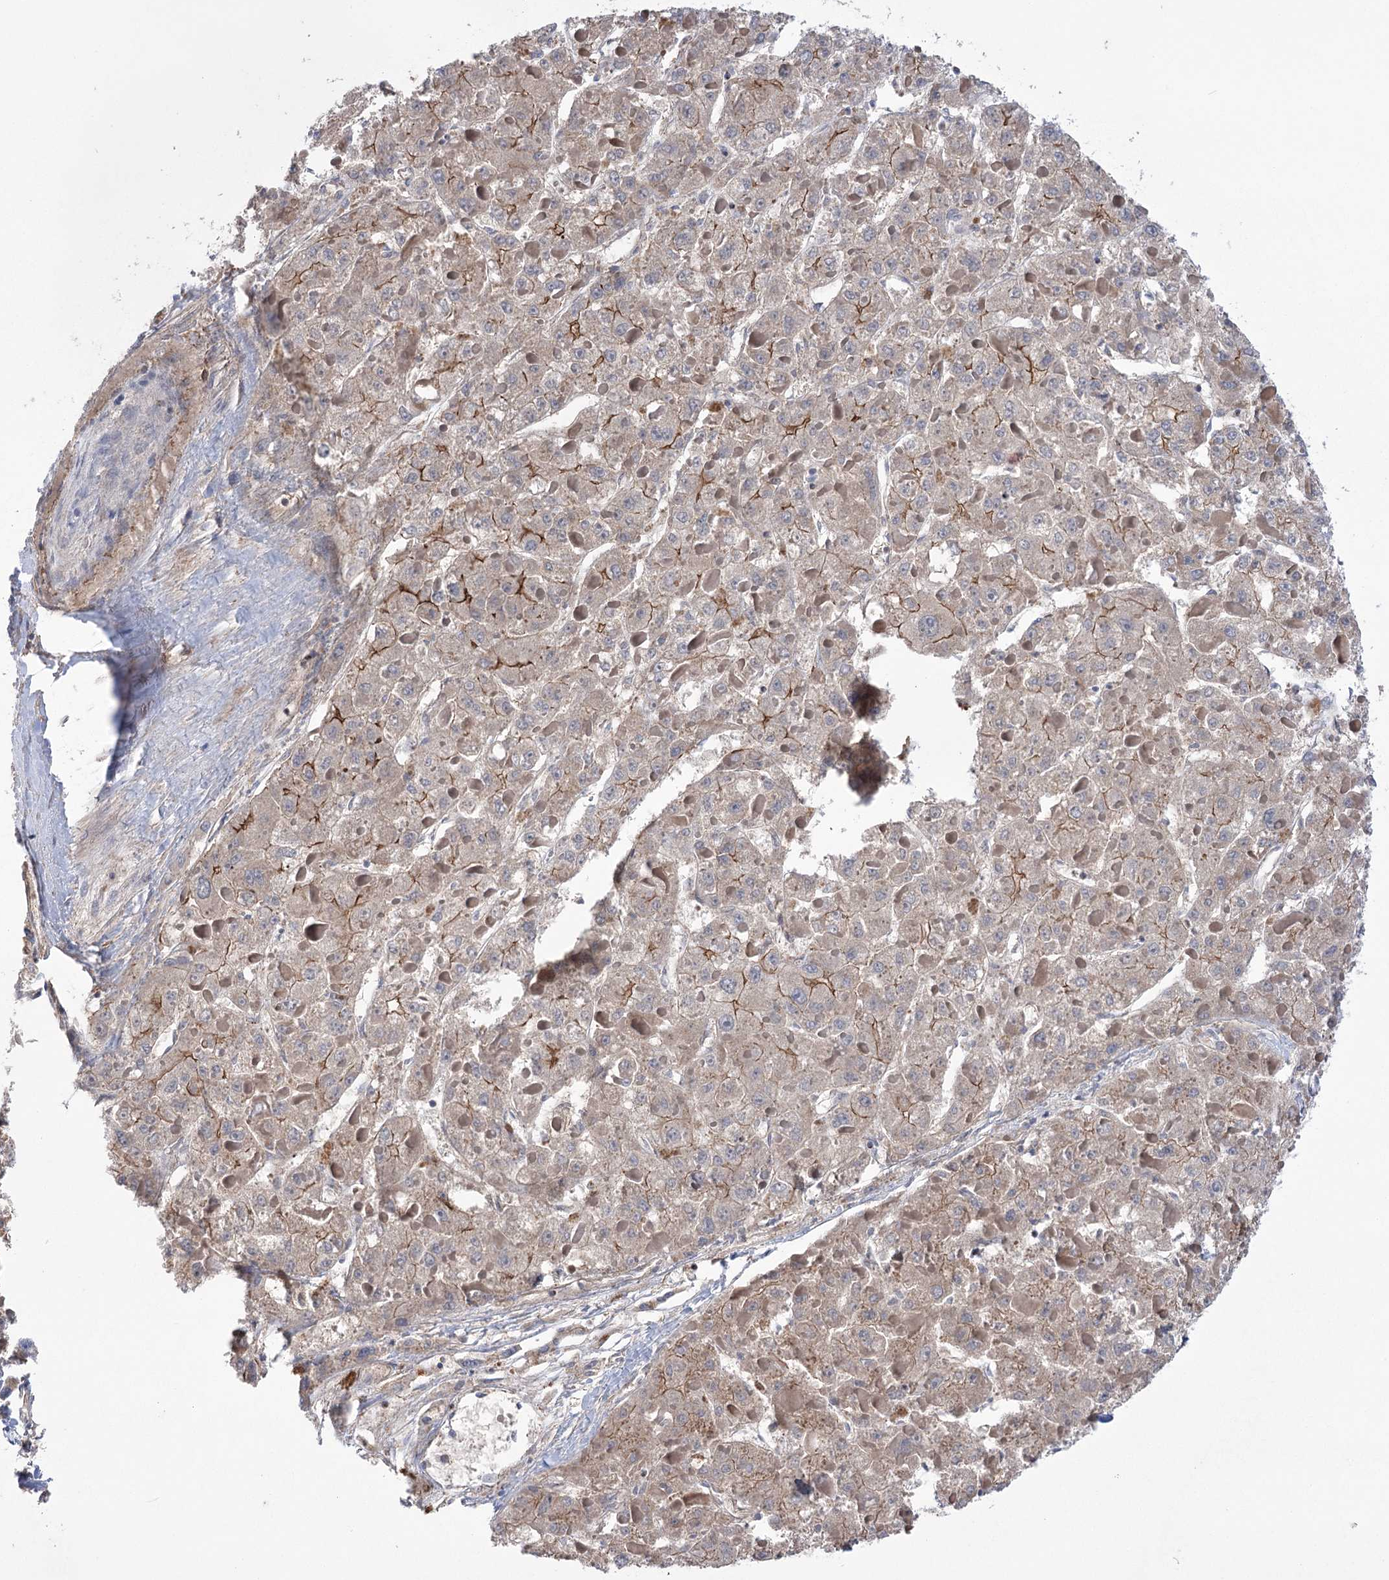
{"staining": {"intensity": "moderate", "quantity": "25%-75%", "location": "cytoplasmic/membranous"}, "tissue": "liver cancer", "cell_type": "Tumor cells", "image_type": "cancer", "snomed": [{"axis": "morphology", "description": "Carcinoma, Hepatocellular, NOS"}, {"axis": "topography", "description": "Liver"}], "caption": "Moderate cytoplasmic/membranous staining for a protein is seen in approximately 25%-75% of tumor cells of liver cancer (hepatocellular carcinoma) using IHC.", "gene": "TRIM71", "patient": {"sex": "female", "age": 73}}